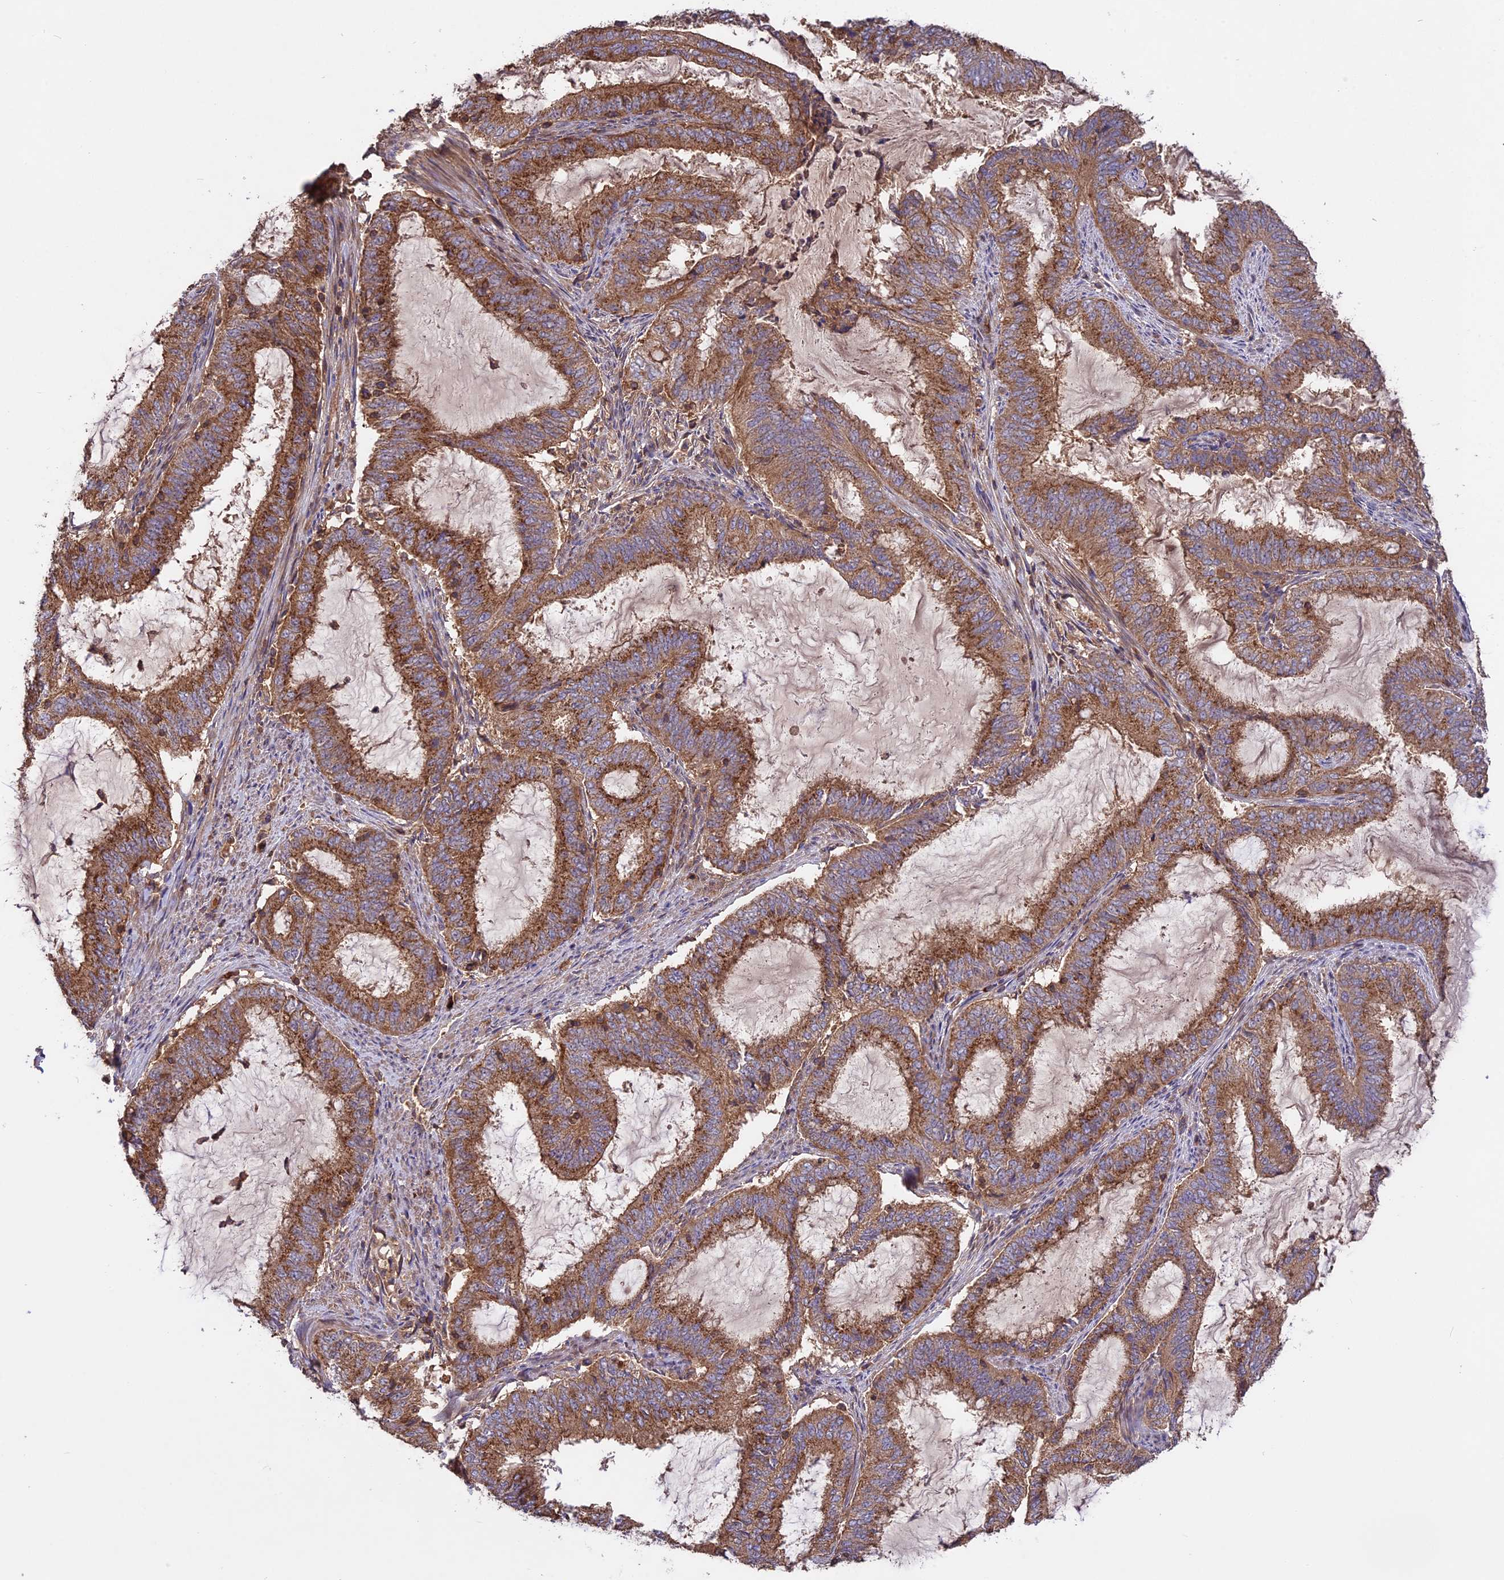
{"staining": {"intensity": "moderate", "quantity": ">75%", "location": "cytoplasmic/membranous"}, "tissue": "endometrial cancer", "cell_type": "Tumor cells", "image_type": "cancer", "snomed": [{"axis": "morphology", "description": "Adenocarcinoma, NOS"}, {"axis": "topography", "description": "Endometrium"}], "caption": "DAB (3,3'-diaminobenzidine) immunohistochemical staining of human endometrial cancer (adenocarcinoma) demonstrates moderate cytoplasmic/membranous protein staining in about >75% of tumor cells.", "gene": "NUDT8", "patient": {"sex": "female", "age": 51}}